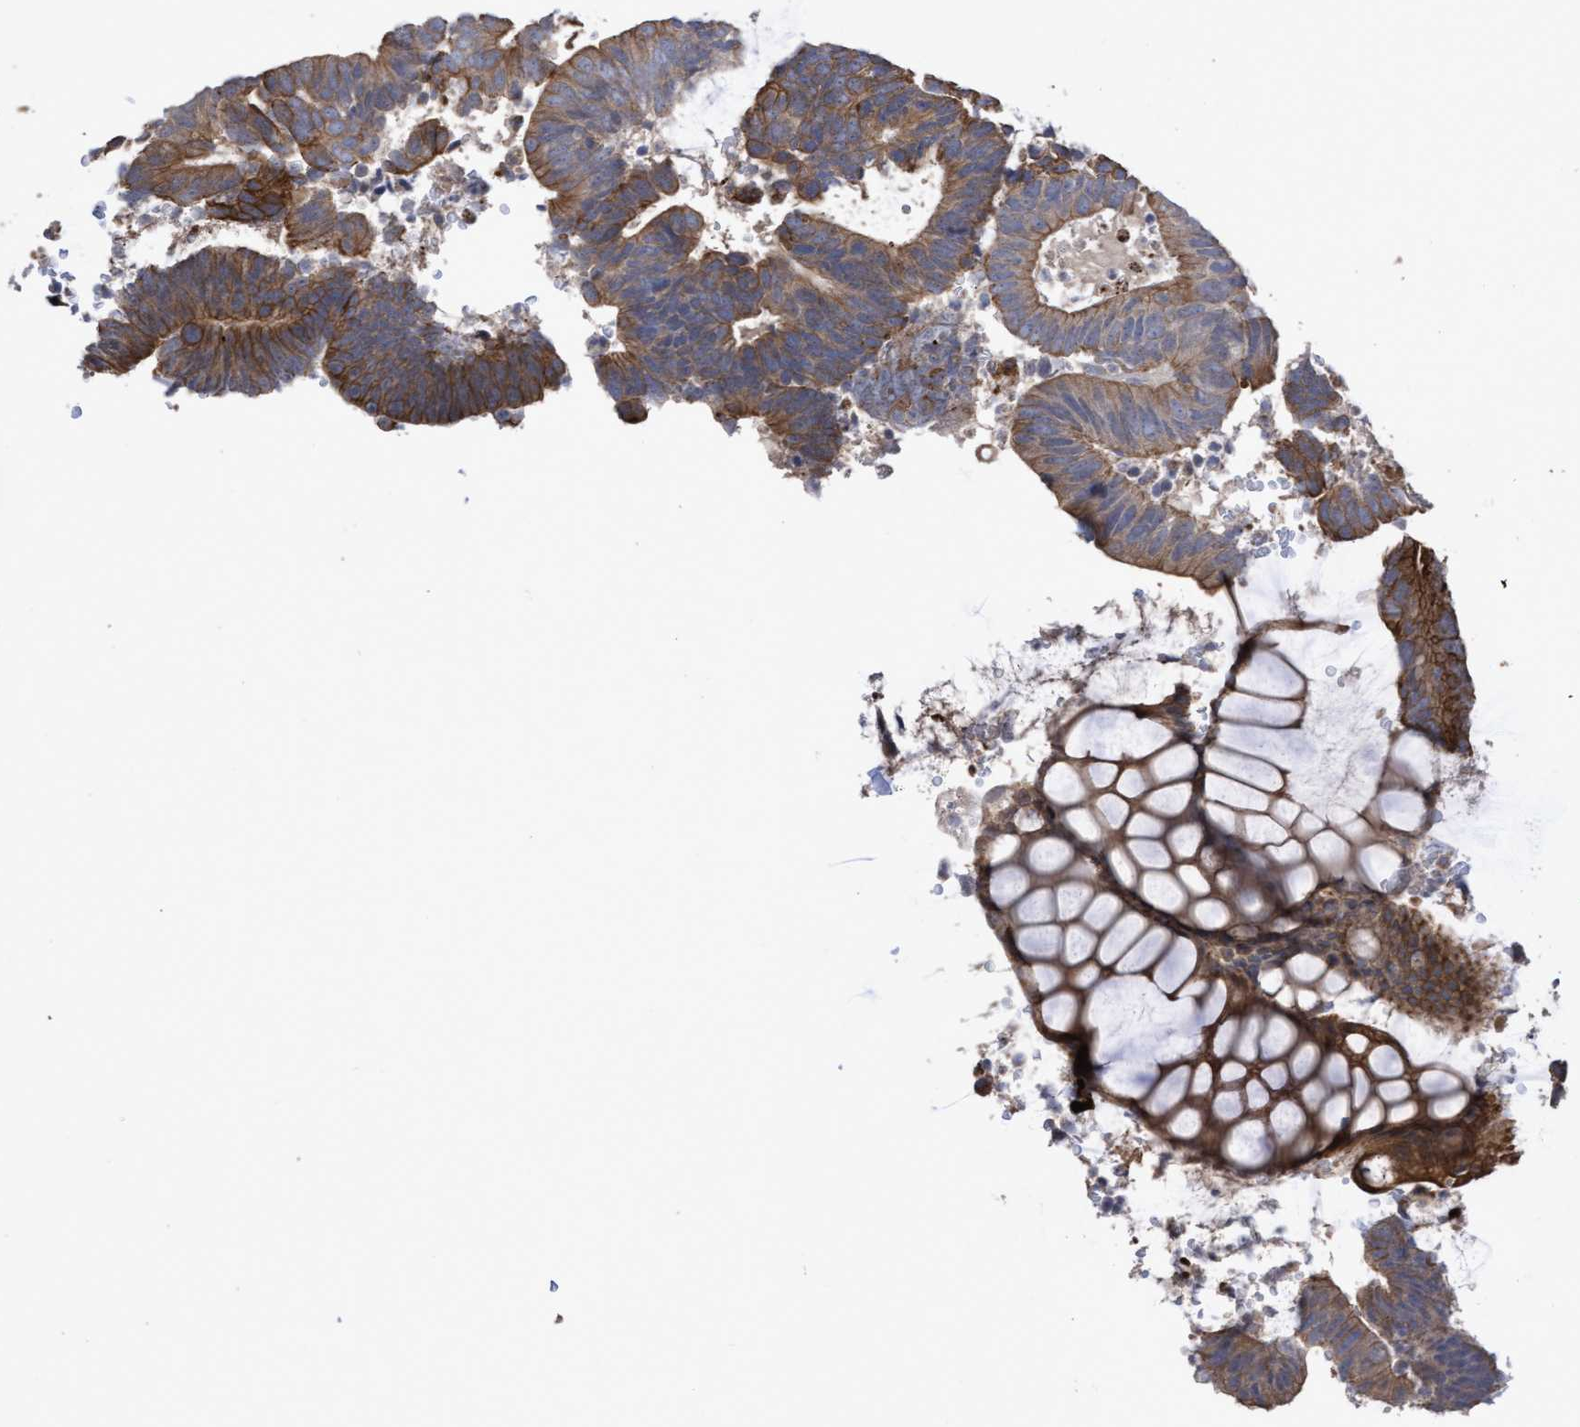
{"staining": {"intensity": "moderate", "quantity": ">75%", "location": "cytoplasmic/membranous"}, "tissue": "colorectal cancer", "cell_type": "Tumor cells", "image_type": "cancer", "snomed": [{"axis": "morphology", "description": "Adenocarcinoma, NOS"}, {"axis": "topography", "description": "Colon"}], "caption": "IHC photomicrograph of colorectal cancer (adenocarcinoma) stained for a protein (brown), which displays medium levels of moderate cytoplasmic/membranous expression in about >75% of tumor cells.", "gene": "KRT24", "patient": {"sex": "male", "age": 56}}